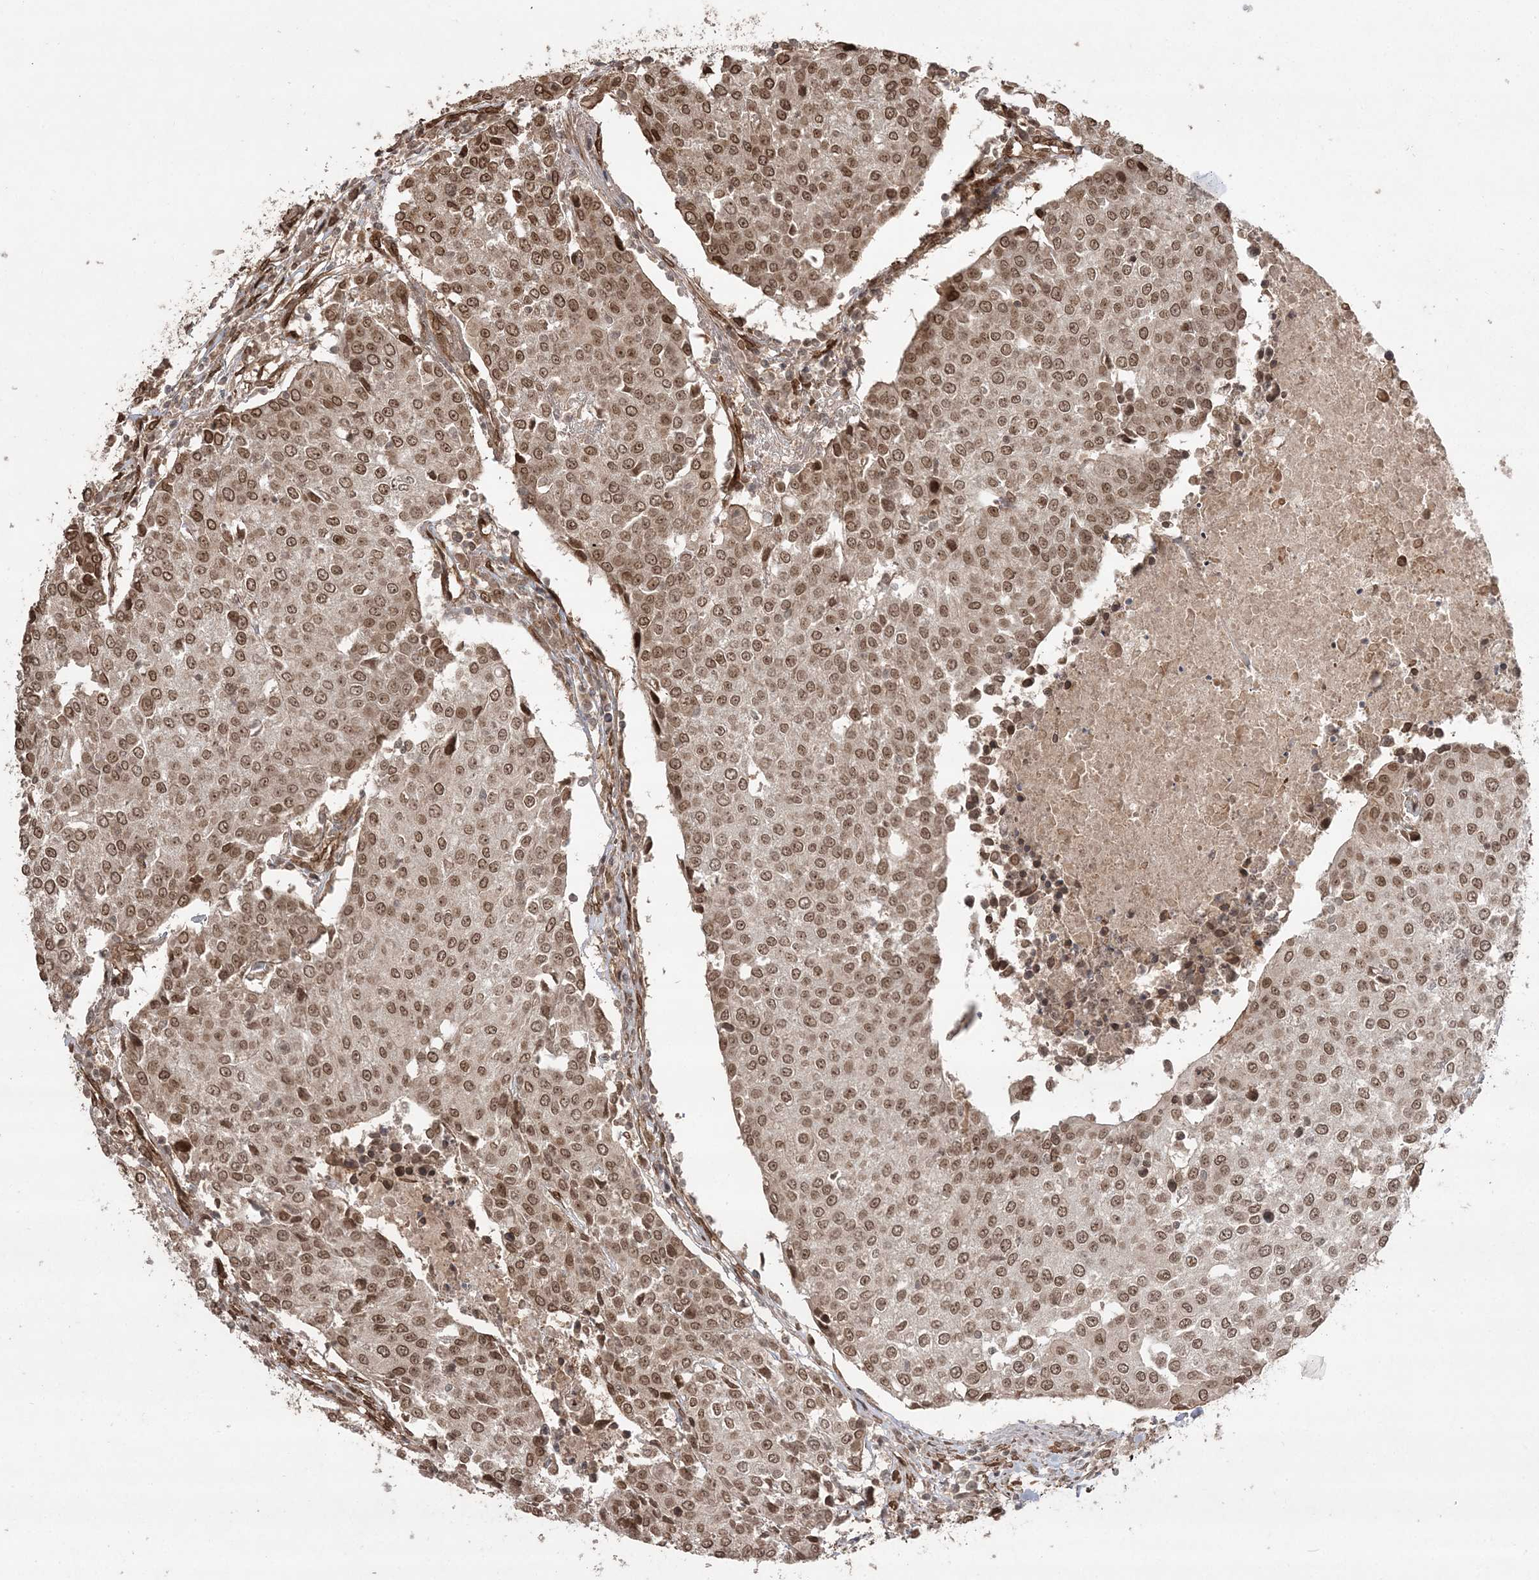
{"staining": {"intensity": "moderate", "quantity": ">75%", "location": "nuclear"}, "tissue": "urothelial cancer", "cell_type": "Tumor cells", "image_type": "cancer", "snomed": [{"axis": "morphology", "description": "Urothelial carcinoma, High grade"}, {"axis": "topography", "description": "Urinary bladder"}], "caption": "This micrograph exhibits immunohistochemistry staining of urothelial carcinoma (high-grade), with medium moderate nuclear expression in approximately >75% of tumor cells.", "gene": "ETAA1", "patient": {"sex": "female", "age": 85}}